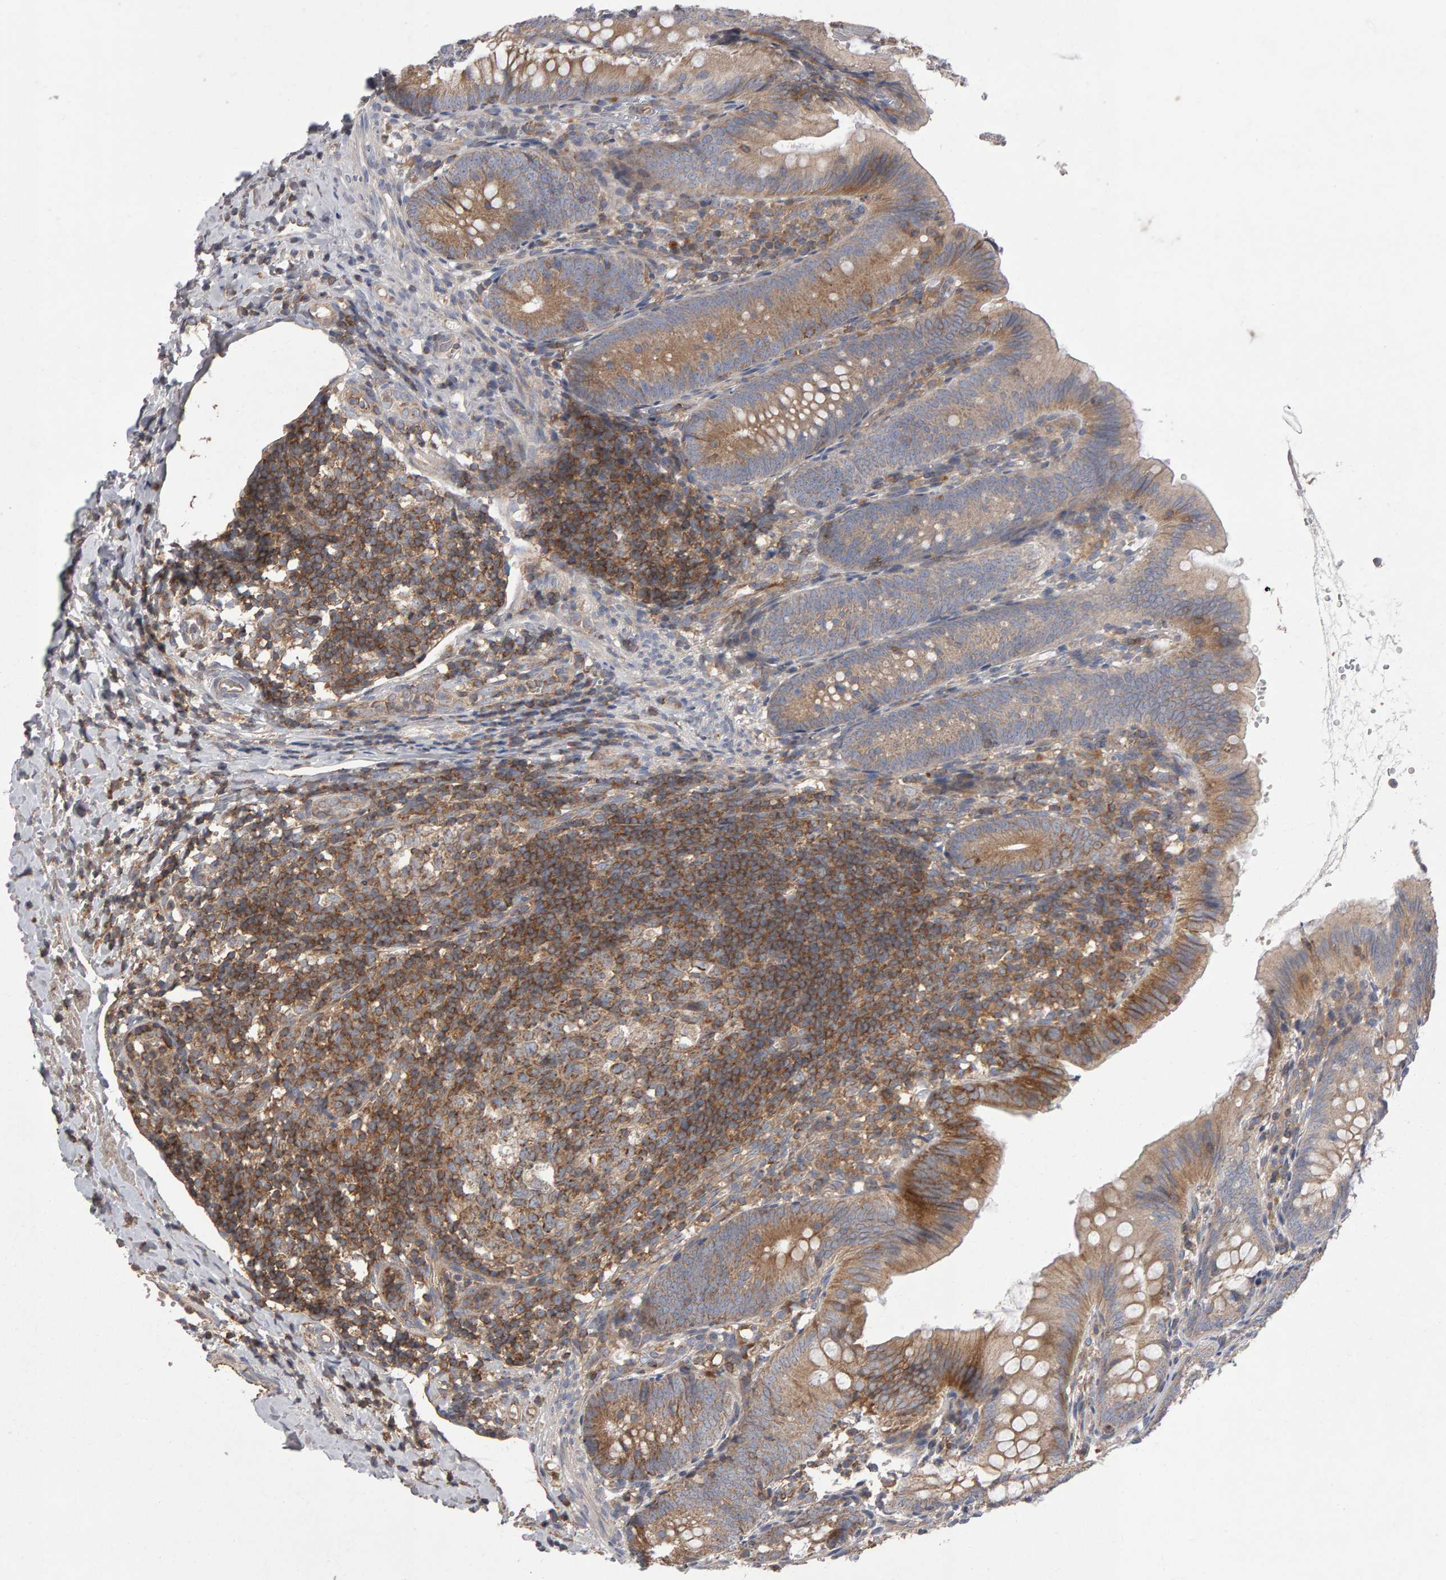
{"staining": {"intensity": "moderate", "quantity": ">75%", "location": "cytoplasmic/membranous"}, "tissue": "appendix", "cell_type": "Glandular cells", "image_type": "normal", "snomed": [{"axis": "morphology", "description": "Normal tissue, NOS"}, {"axis": "topography", "description": "Appendix"}], "caption": "IHC micrograph of normal human appendix stained for a protein (brown), which displays medium levels of moderate cytoplasmic/membranous expression in approximately >75% of glandular cells.", "gene": "PGS1", "patient": {"sex": "male", "age": 1}}